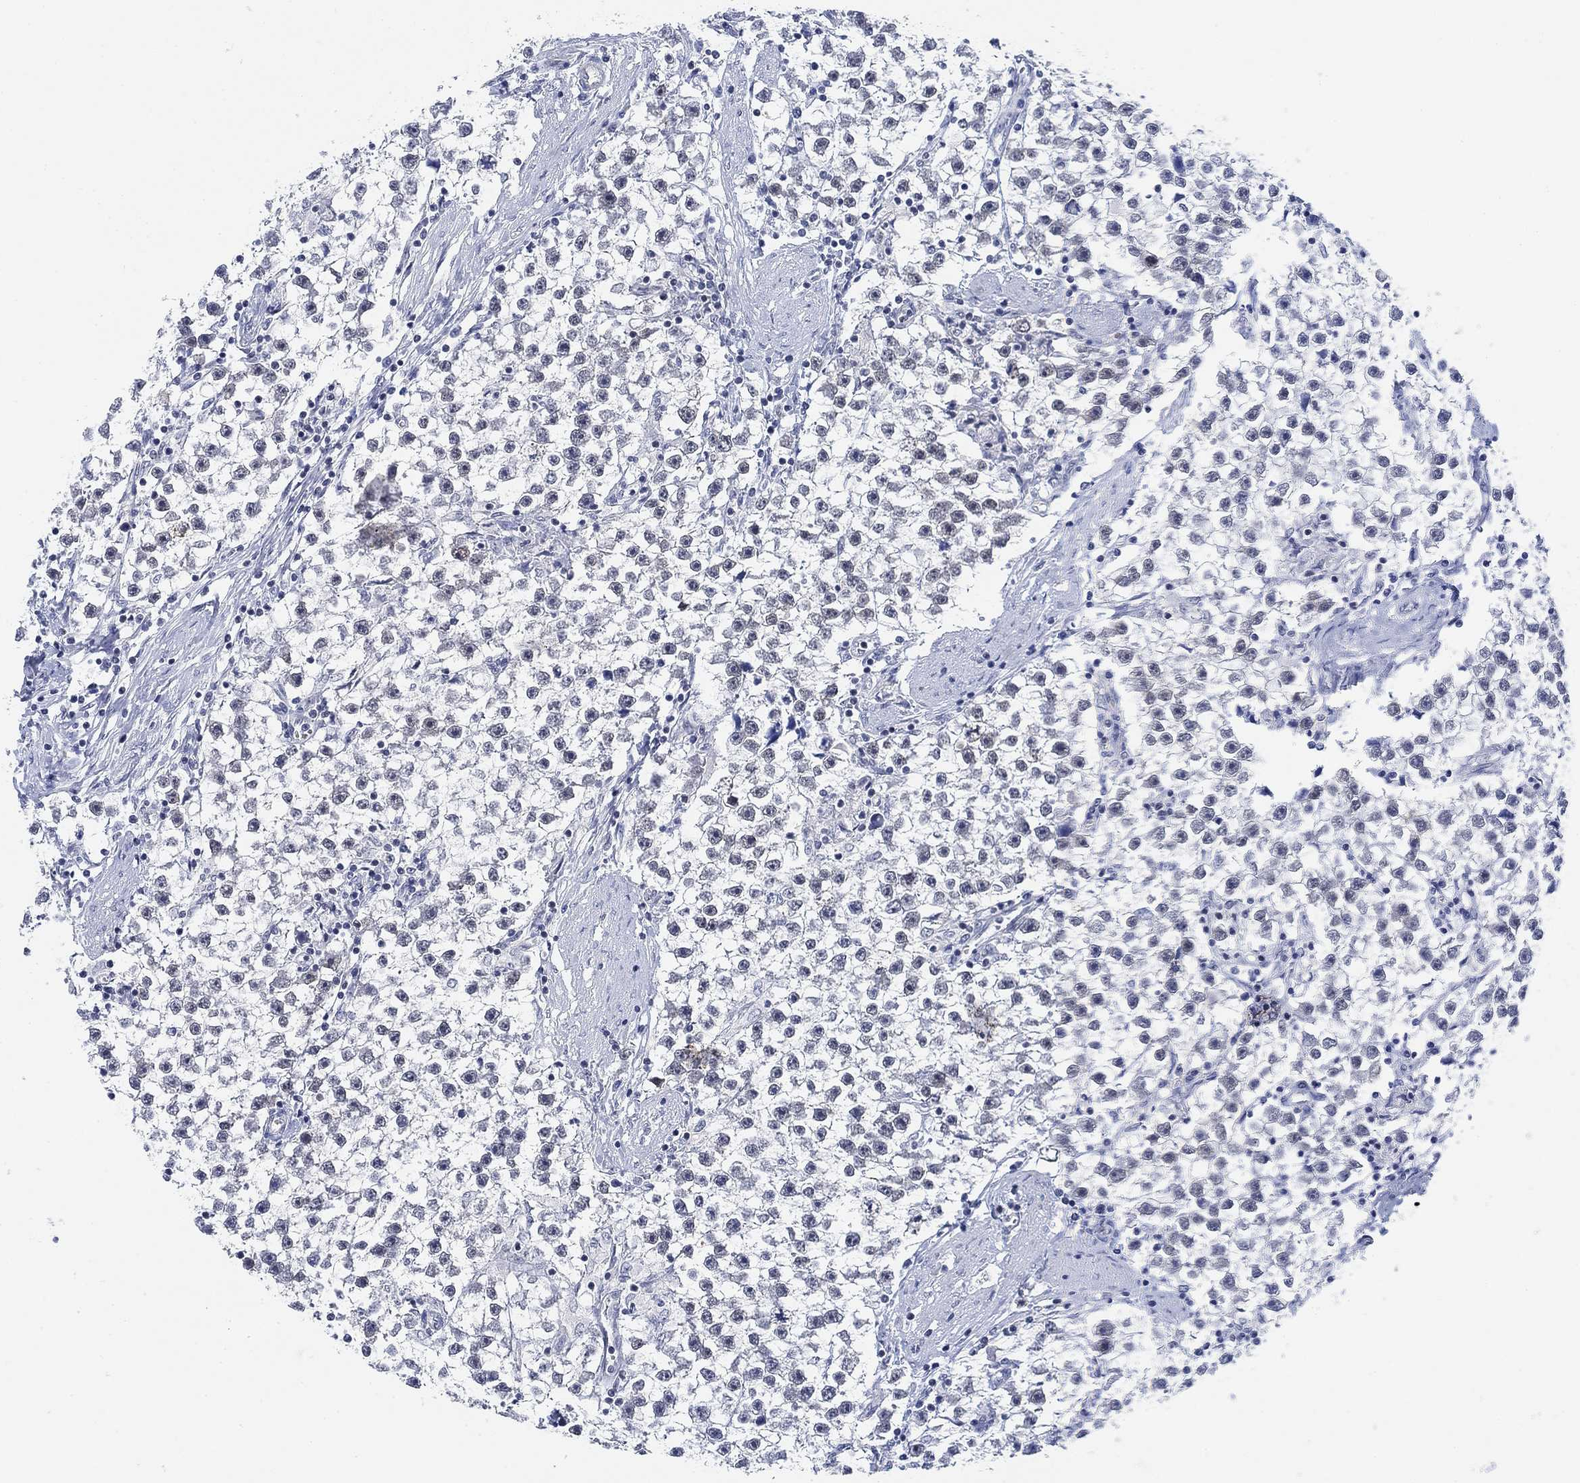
{"staining": {"intensity": "negative", "quantity": "none", "location": "none"}, "tissue": "testis cancer", "cell_type": "Tumor cells", "image_type": "cancer", "snomed": [{"axis": "morphology", "description": "Seminoma, NOS"}, {"axis": "topography", "description": "Testis"}], "caption": "There is no significant expression in tumor cells of testis cancer.", "gene": "PAX6", "patient": {"sex": "male", "age": 59}}